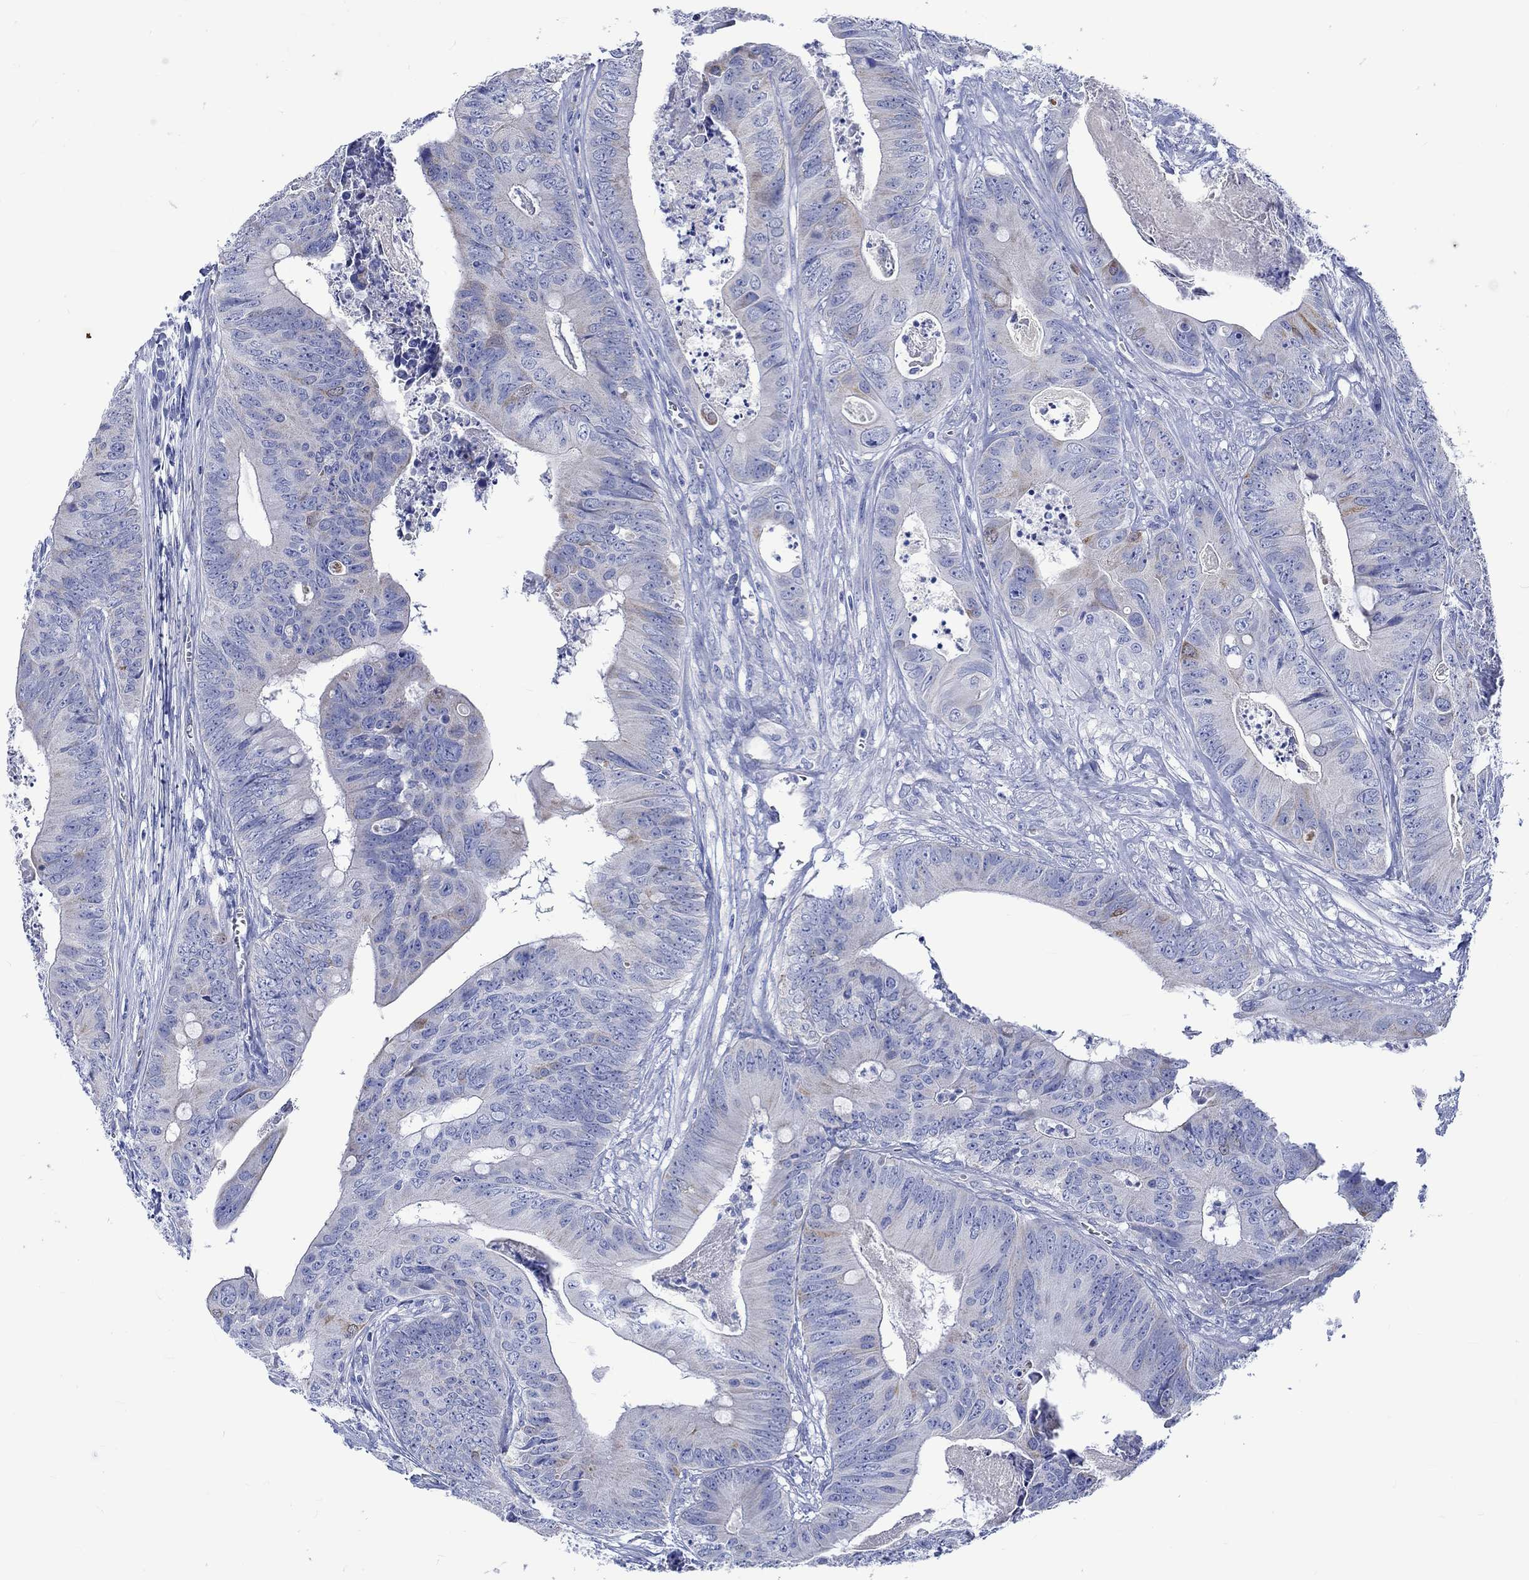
{"staining": {"intensity": "moderate", "quantity": "<25%", "location": "cytoplasmic/membranous"}, "tissue": "colorectal cancer", "cell_type": "Tumor cells", "image_type": "cancer", "snomed": [{"axis": "morphology", "description": "Adenocarcinoma, NOS"}, {"axis": "topography", "description": "Colon"}], "caption": "This is an image of immunohistochemistry (IHC) staining of colorectal cancer, which shows moderate positivity in the cytoplasmic/membranous of tumor cells.", "gene": "CPLX2", "patient": {"sex": "male", "age": 84}}